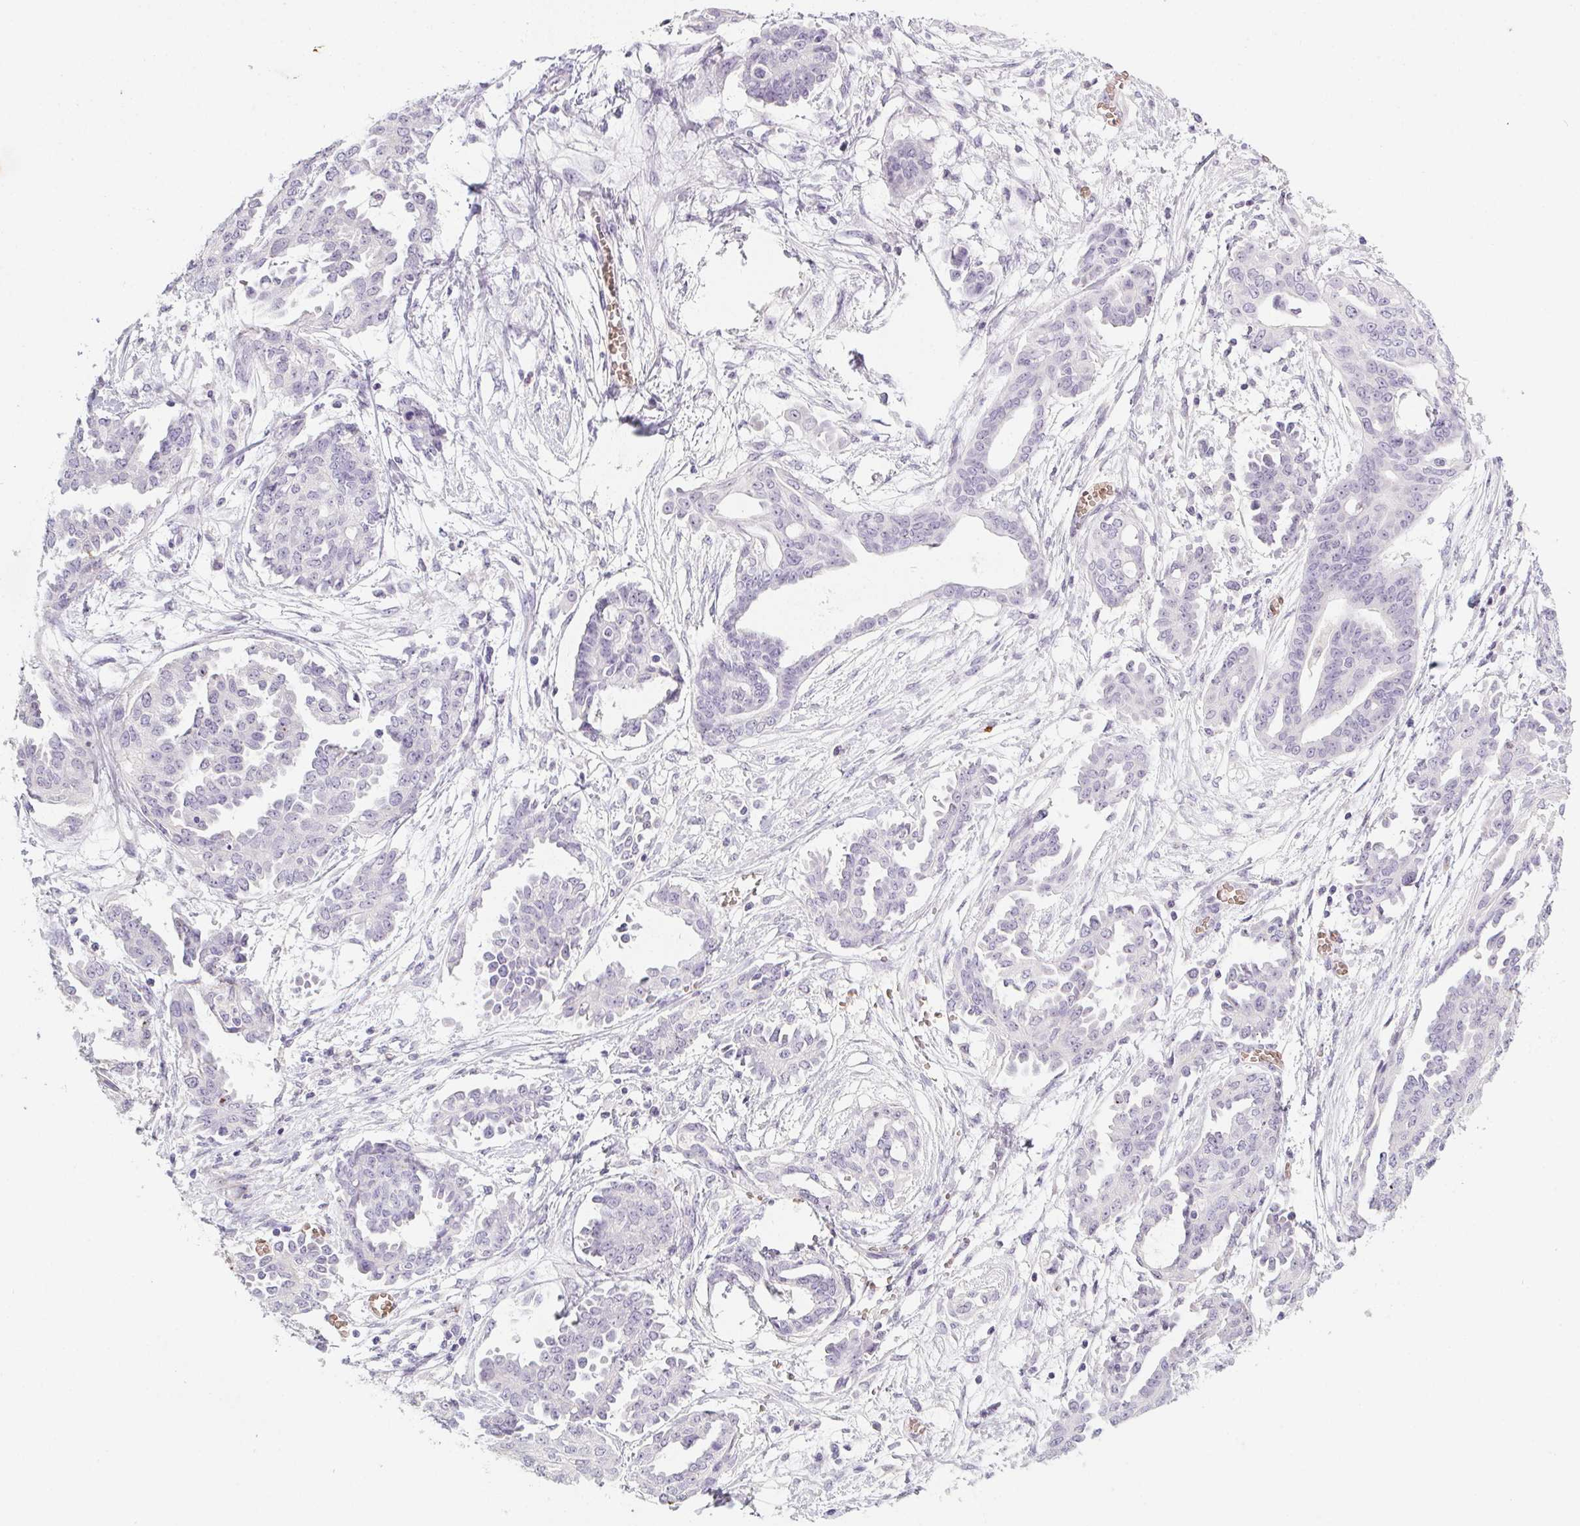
{"staining": {"intensity": "negative", "quantity": "none", "location": "none"}, "tissue": "ovarian cancer", "cell_type": "Tumor cells", "image_type": "cancer", "snomed": [{"axis": "morphology", "description": "Cystadenocarcinoma, serous, NOS"}, {"axis": "topography", "description": "Ovary"}], "caption": "Immunohistochemistry image of neoplastic tissue: serous cystadenocarcinoma (ovarian) stained with DAB (3,3'-diaminobenzidine) exhibits no significant protein staining in tumor cells.", "gene": "DCD", "patient": {"sex": "female", "age": 71}}